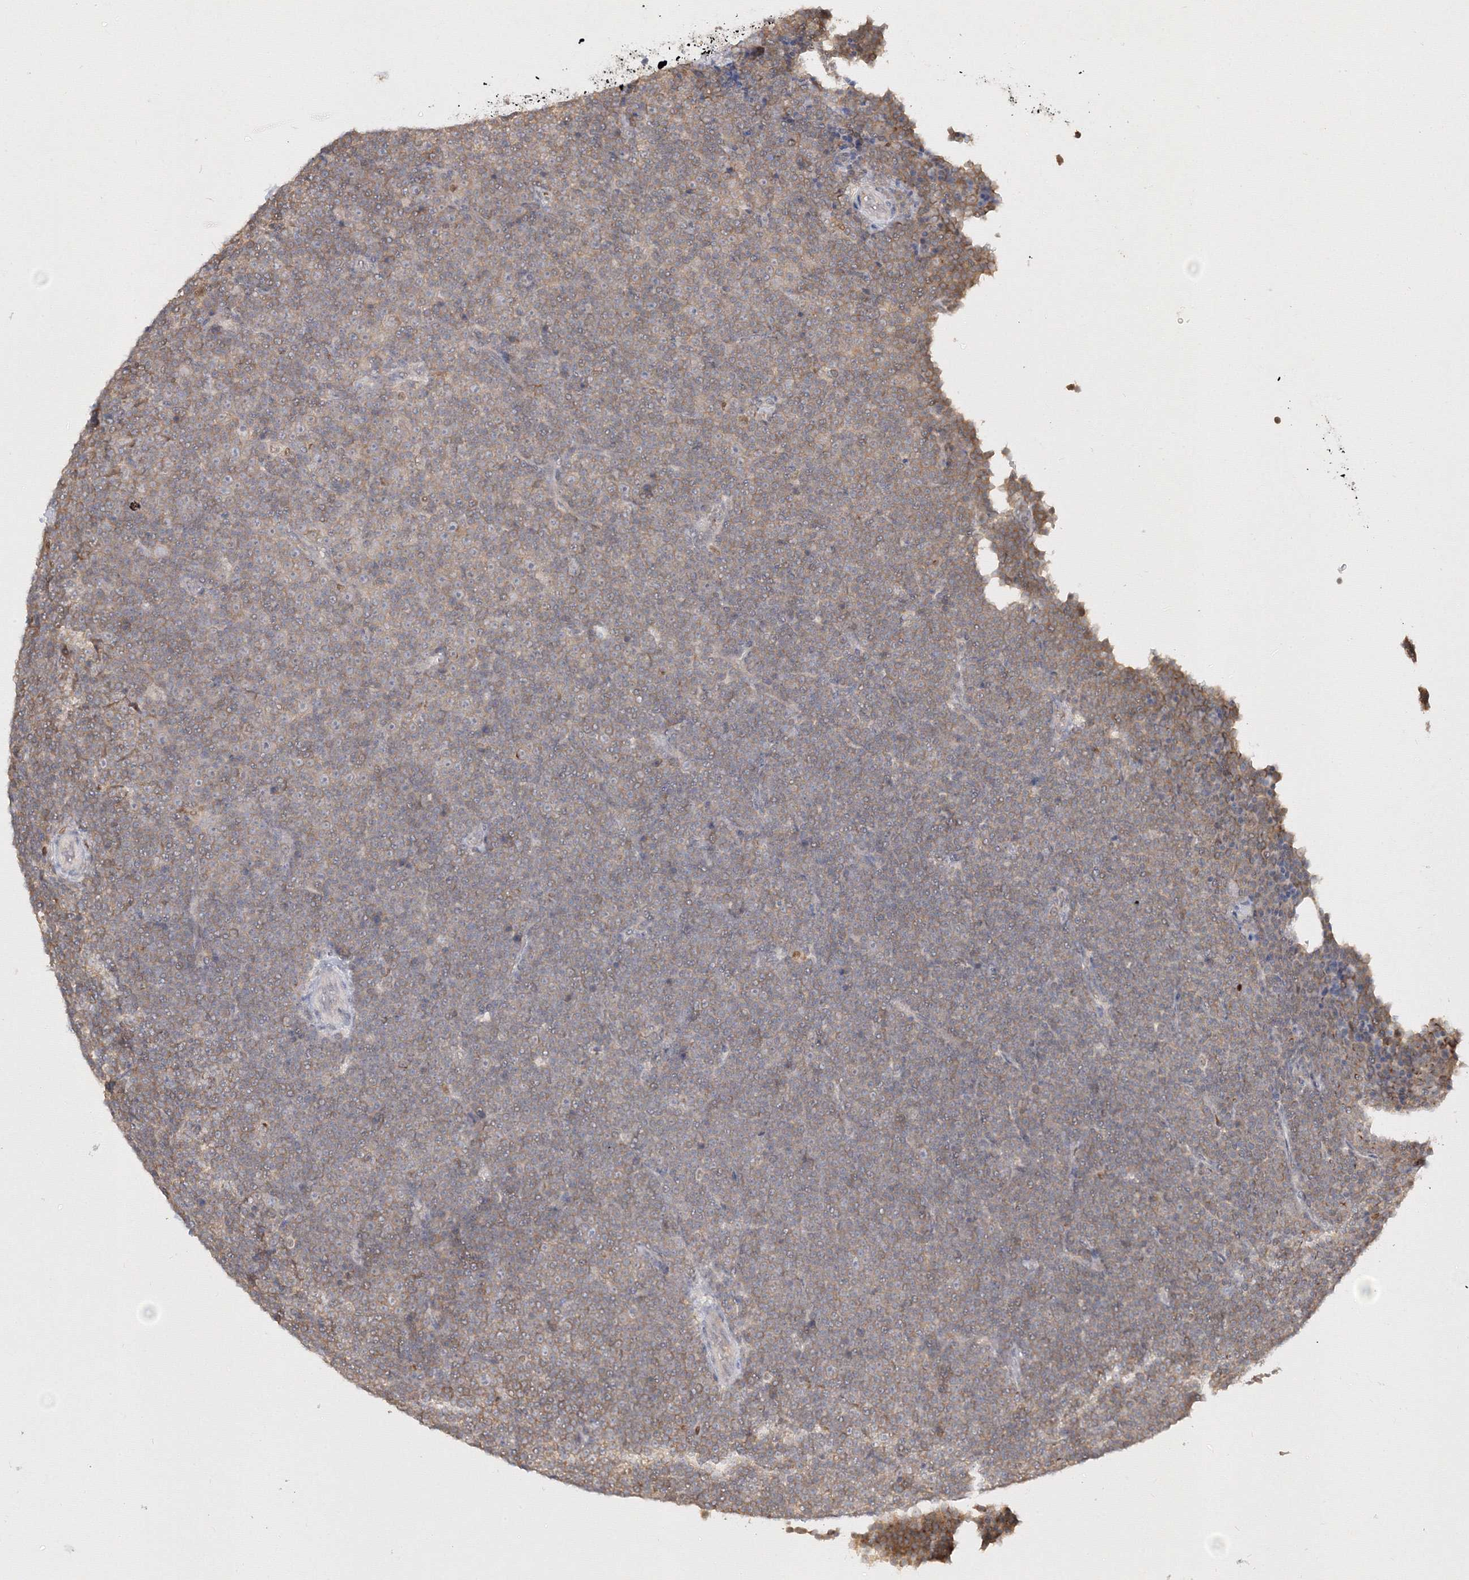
{"staining": {"intensity": "negative", "quantity": "none", "location": "none"}, "tissue": "lymphoma", "cell_type": "Tumor cells", "image_type": "cancer", "snomed": [{"axis": "morphology", "description": "Malignant lymphoma, non-Hodgkin's type, Low grade"}, {"axis": "topography", "description": "Lymph node"}], "caption": "Image shows no significant protein staining in tumor cells of low-grade malignant lymphoma, non-Hodgkin's type.", "gene": "TMEM50B", "patient": {"sex": "female", "age": 67}}